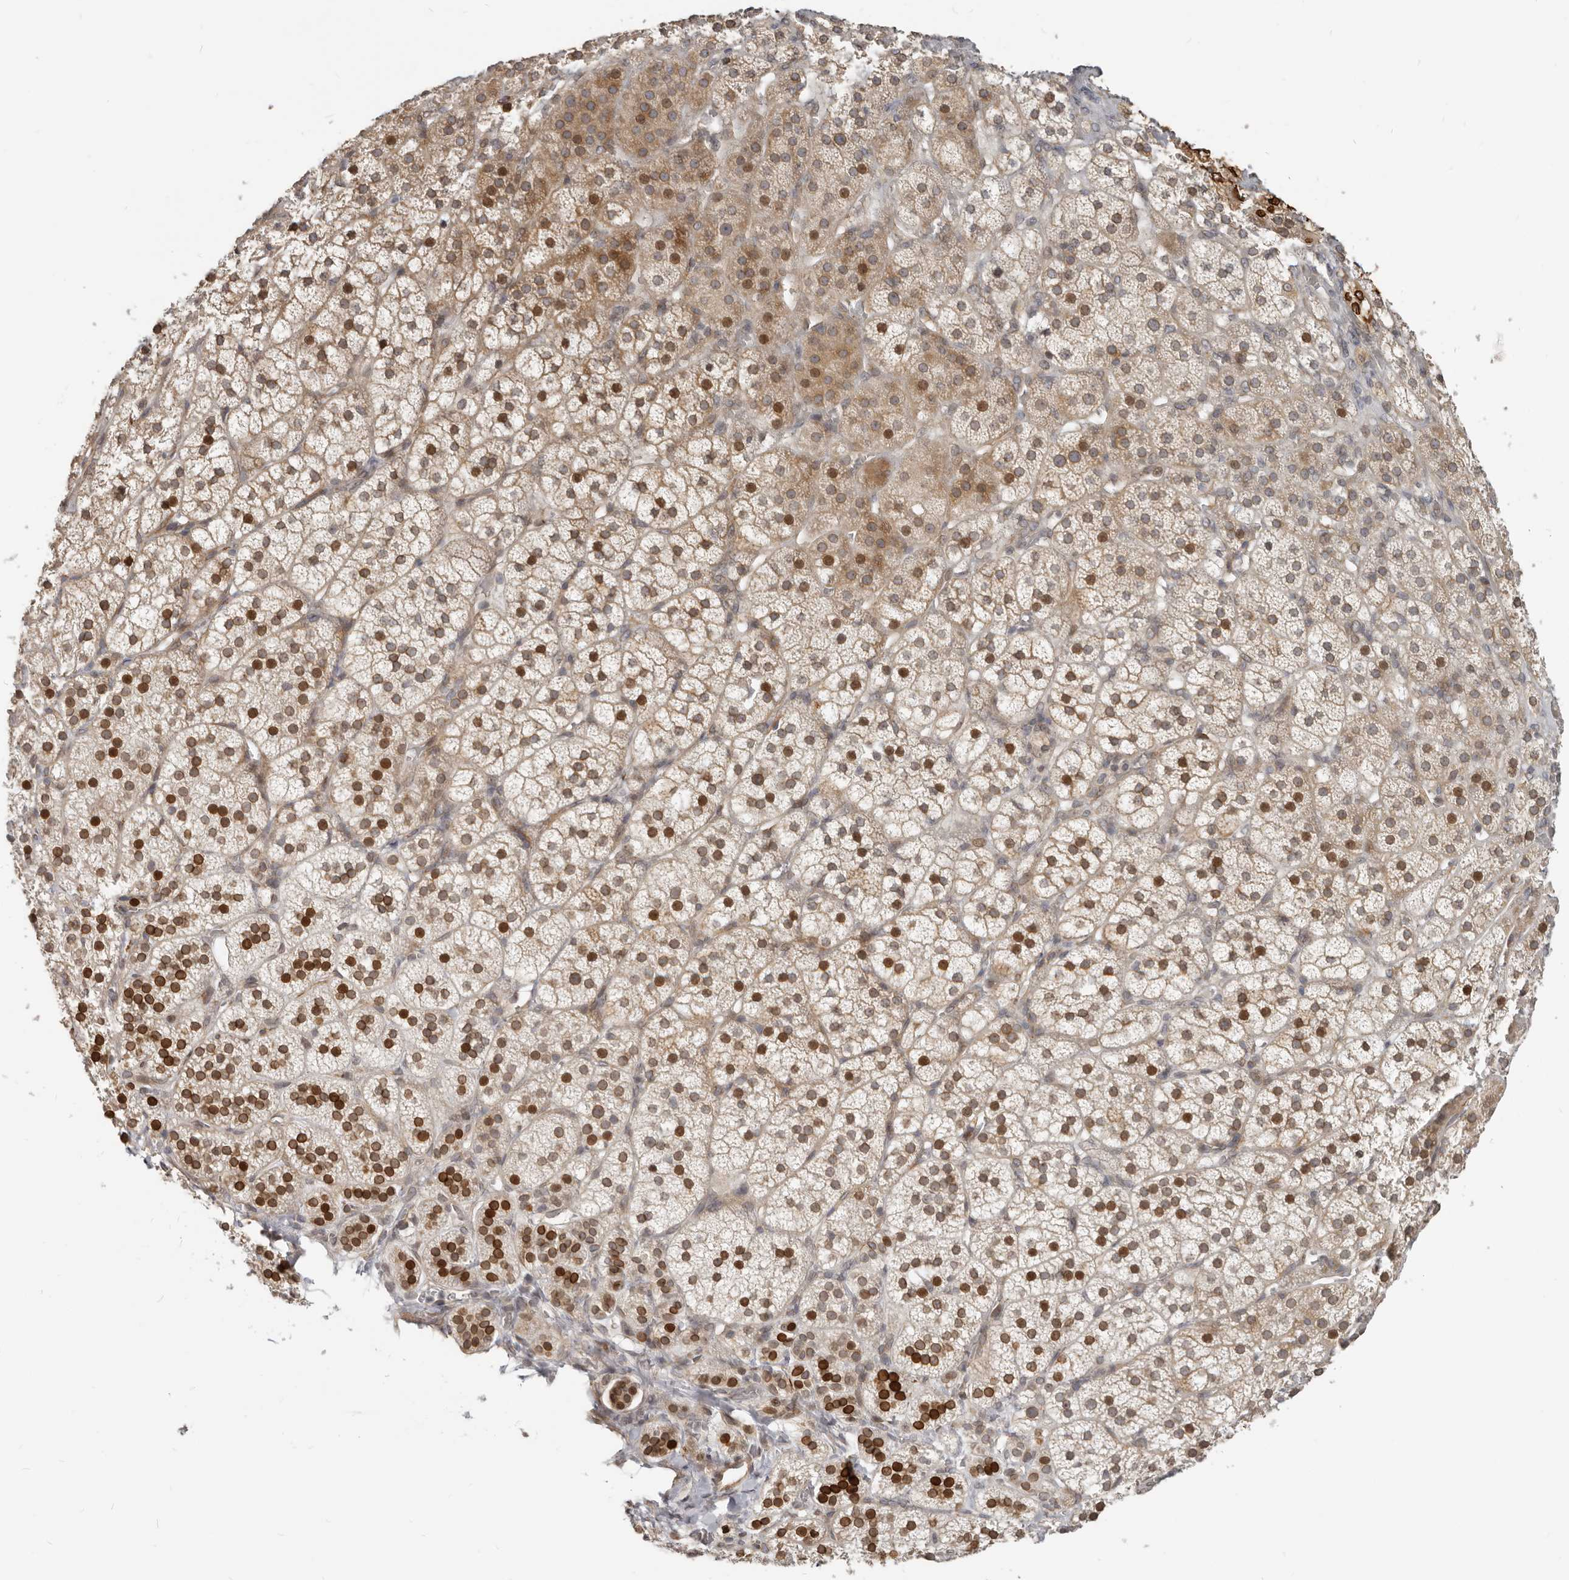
{"staining": {"intensity": "strong", "quantity": "25%-75%", "location": "cytoplasmic/membranous,nuclear"}, "tissue": "adrenal gland", "cell_type": "Glandular cells", "image_type": "normal", "snomed": [{"axis": "morphology", "description": "Normal tissue, NOS"}, {"axis": "topography", "description": "Adrenal gland"}], "caption": "IHC (DAB (3,3'-diaminobenzidine)) staining of benign adrenal gland shows strong cytoplasmic/membranous,nuclear protein expression in approximately 25%-75% of glandular cells. (DAB (3,3'-diaminobenzidine) = brown stain, brightfield microscopy at high magnification).", "gene": "NUP153", "patient": {"sex": "female", "age": 44}}